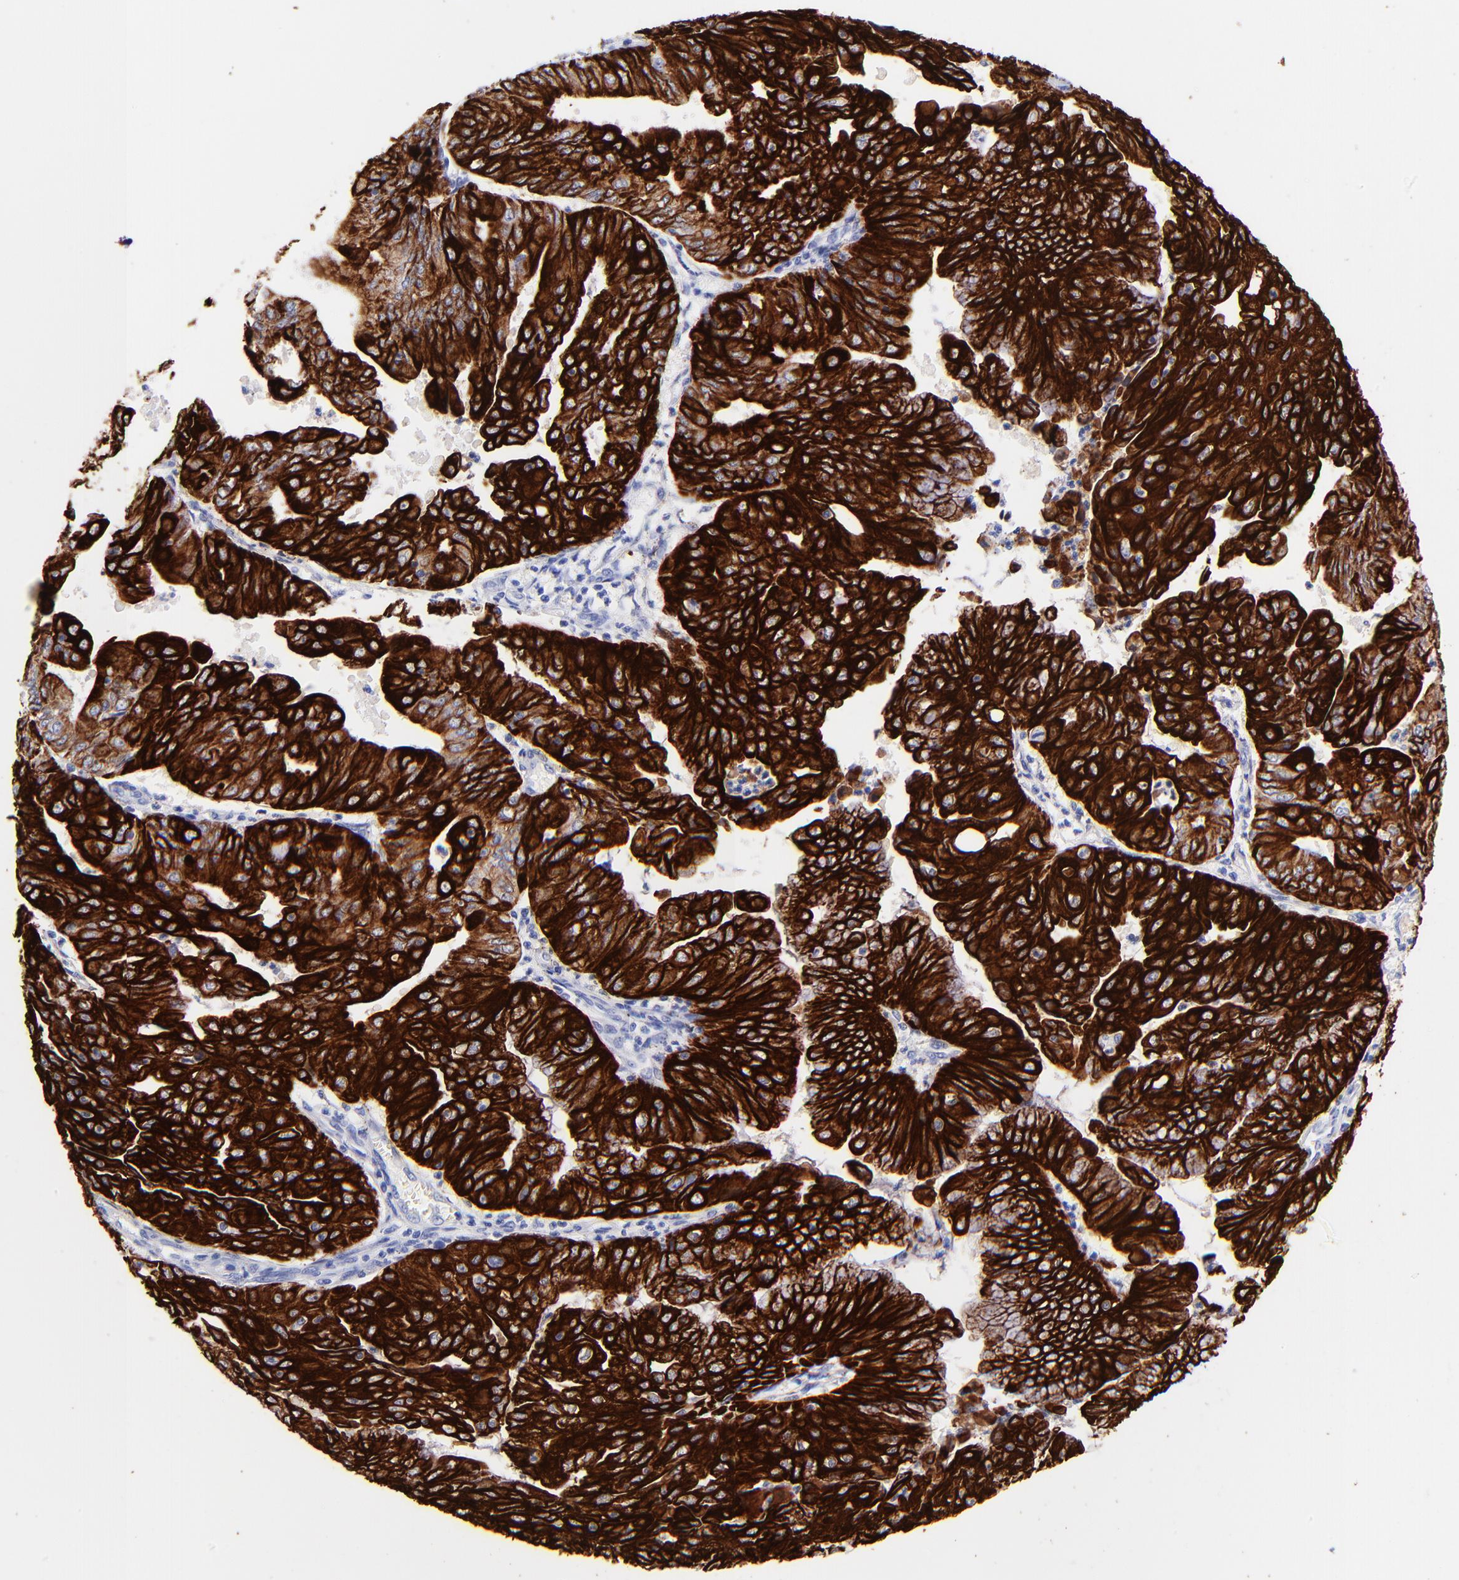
{"staining": {"intensity": "strong", "quantity": ">75%", "location": "cytoplasmic/membranous"}, "tissue": "endometrial cancer", "cell_type": "Tumor cells", "image_type": "cancer", "snomed": [{"axis": "morphology", "description": "Adenocarcinoma, NOS"}, {"axis": "topography", "description": "Endometrium"}], "caption": "A high-resolution image shows IHC staining of endometrial cancer (adenocarcinoma), which reveals strong cytoplasmic/membranous positivity in about >75% of tumor cells.", "gene": "KRT19", "patient": {"sex": "female", "age": 79}}